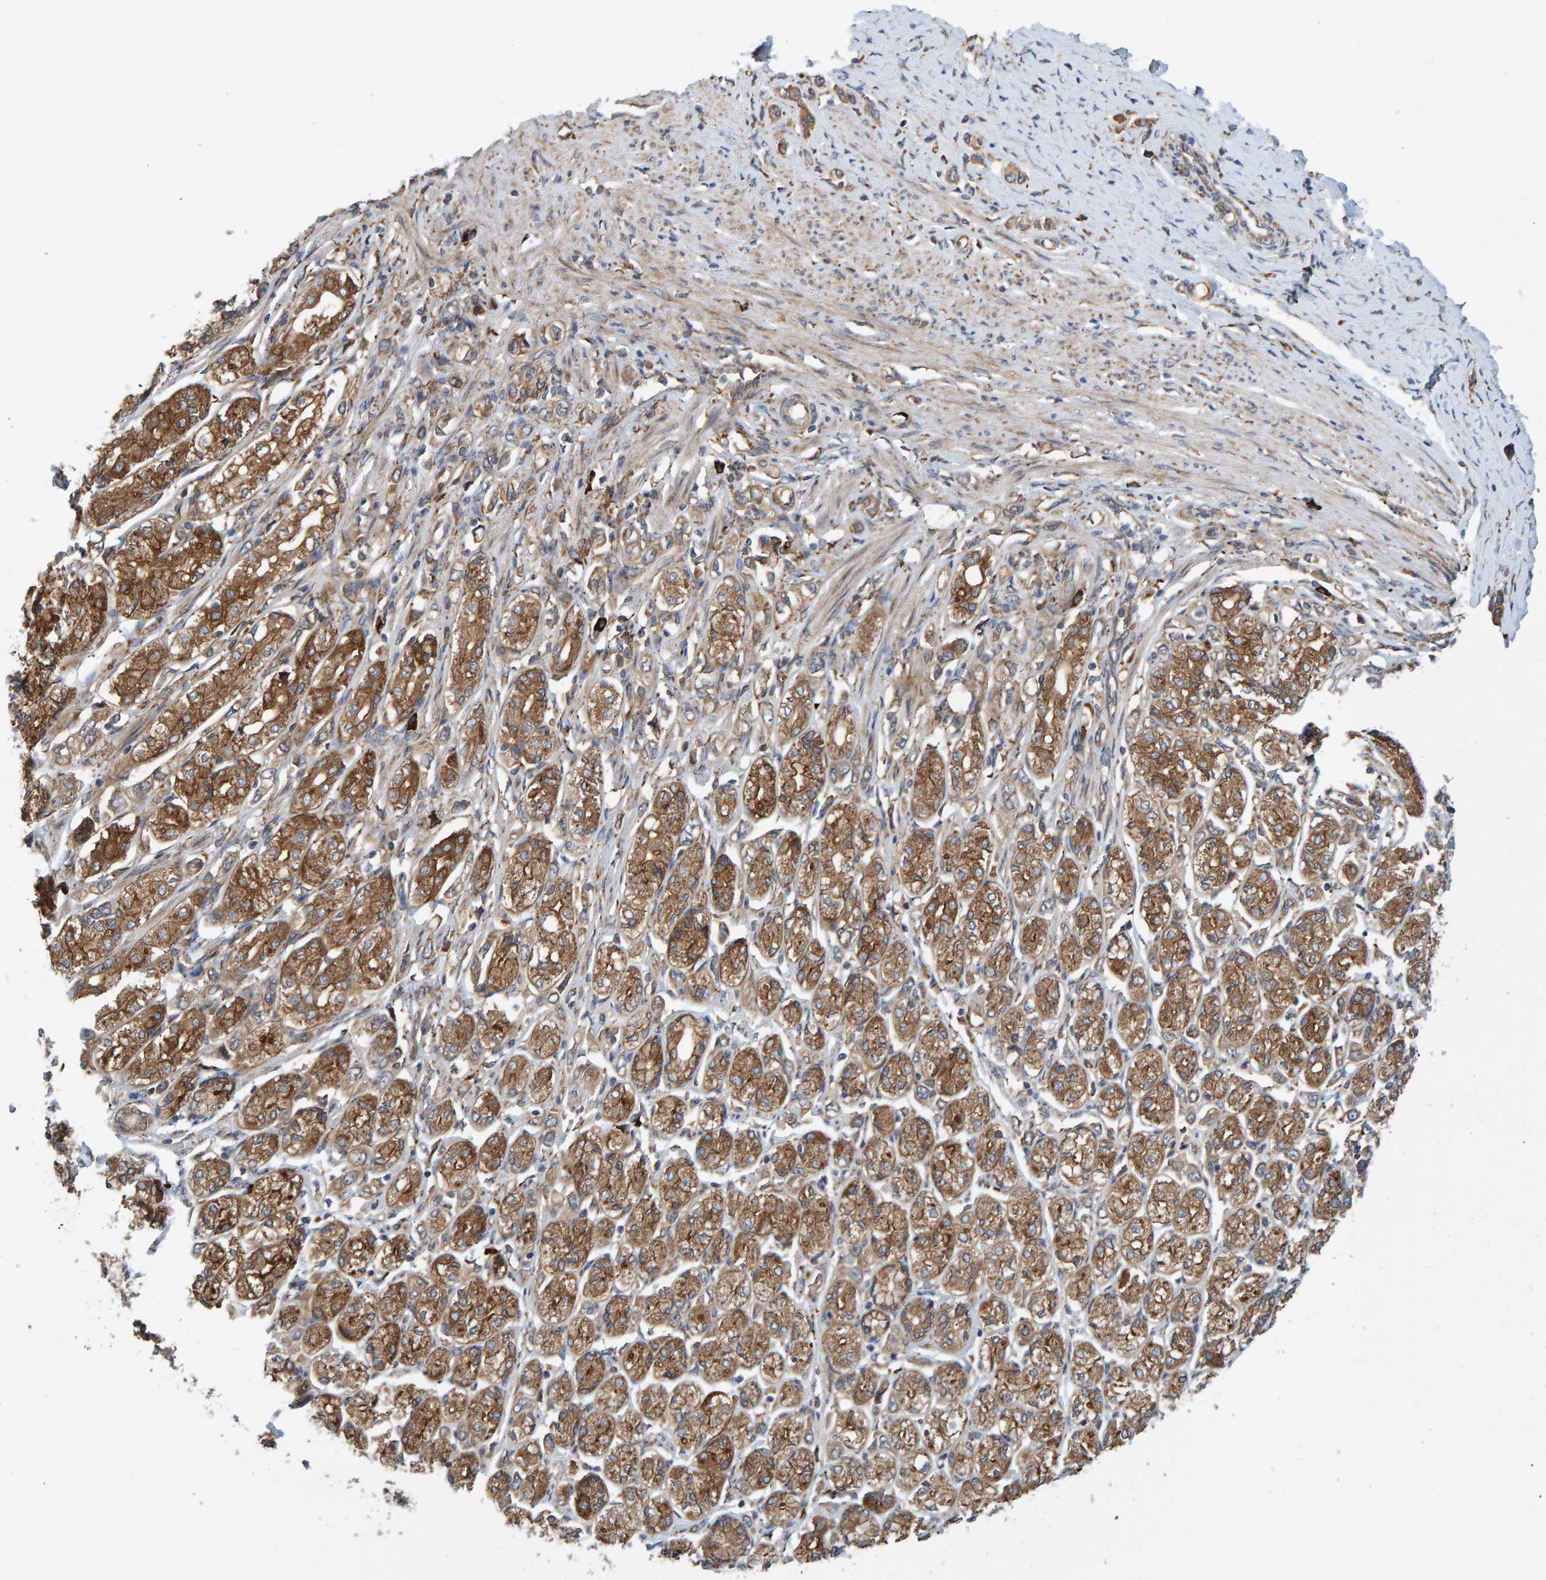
{"staining": {"intensity": "moderate", "quantity": ">75%", "location": "cytoplasmic/membranous"}, "tissue": "stomach cancer", "cell_type": "Tumor cells", "image_type": "cancer", "snomed": [{"axis": "morphology", "description": "Adenocarcinoma, NOS"}, {"axis": "topography", "description": "Stomach"}], "caption": "Human stomach cancer (adenocarcinoma) stained with a protein marker exhibits moderate staining in tumor cells.", "gene": "KIAA0753", "patient": {"sex": "female", "age": 65}}